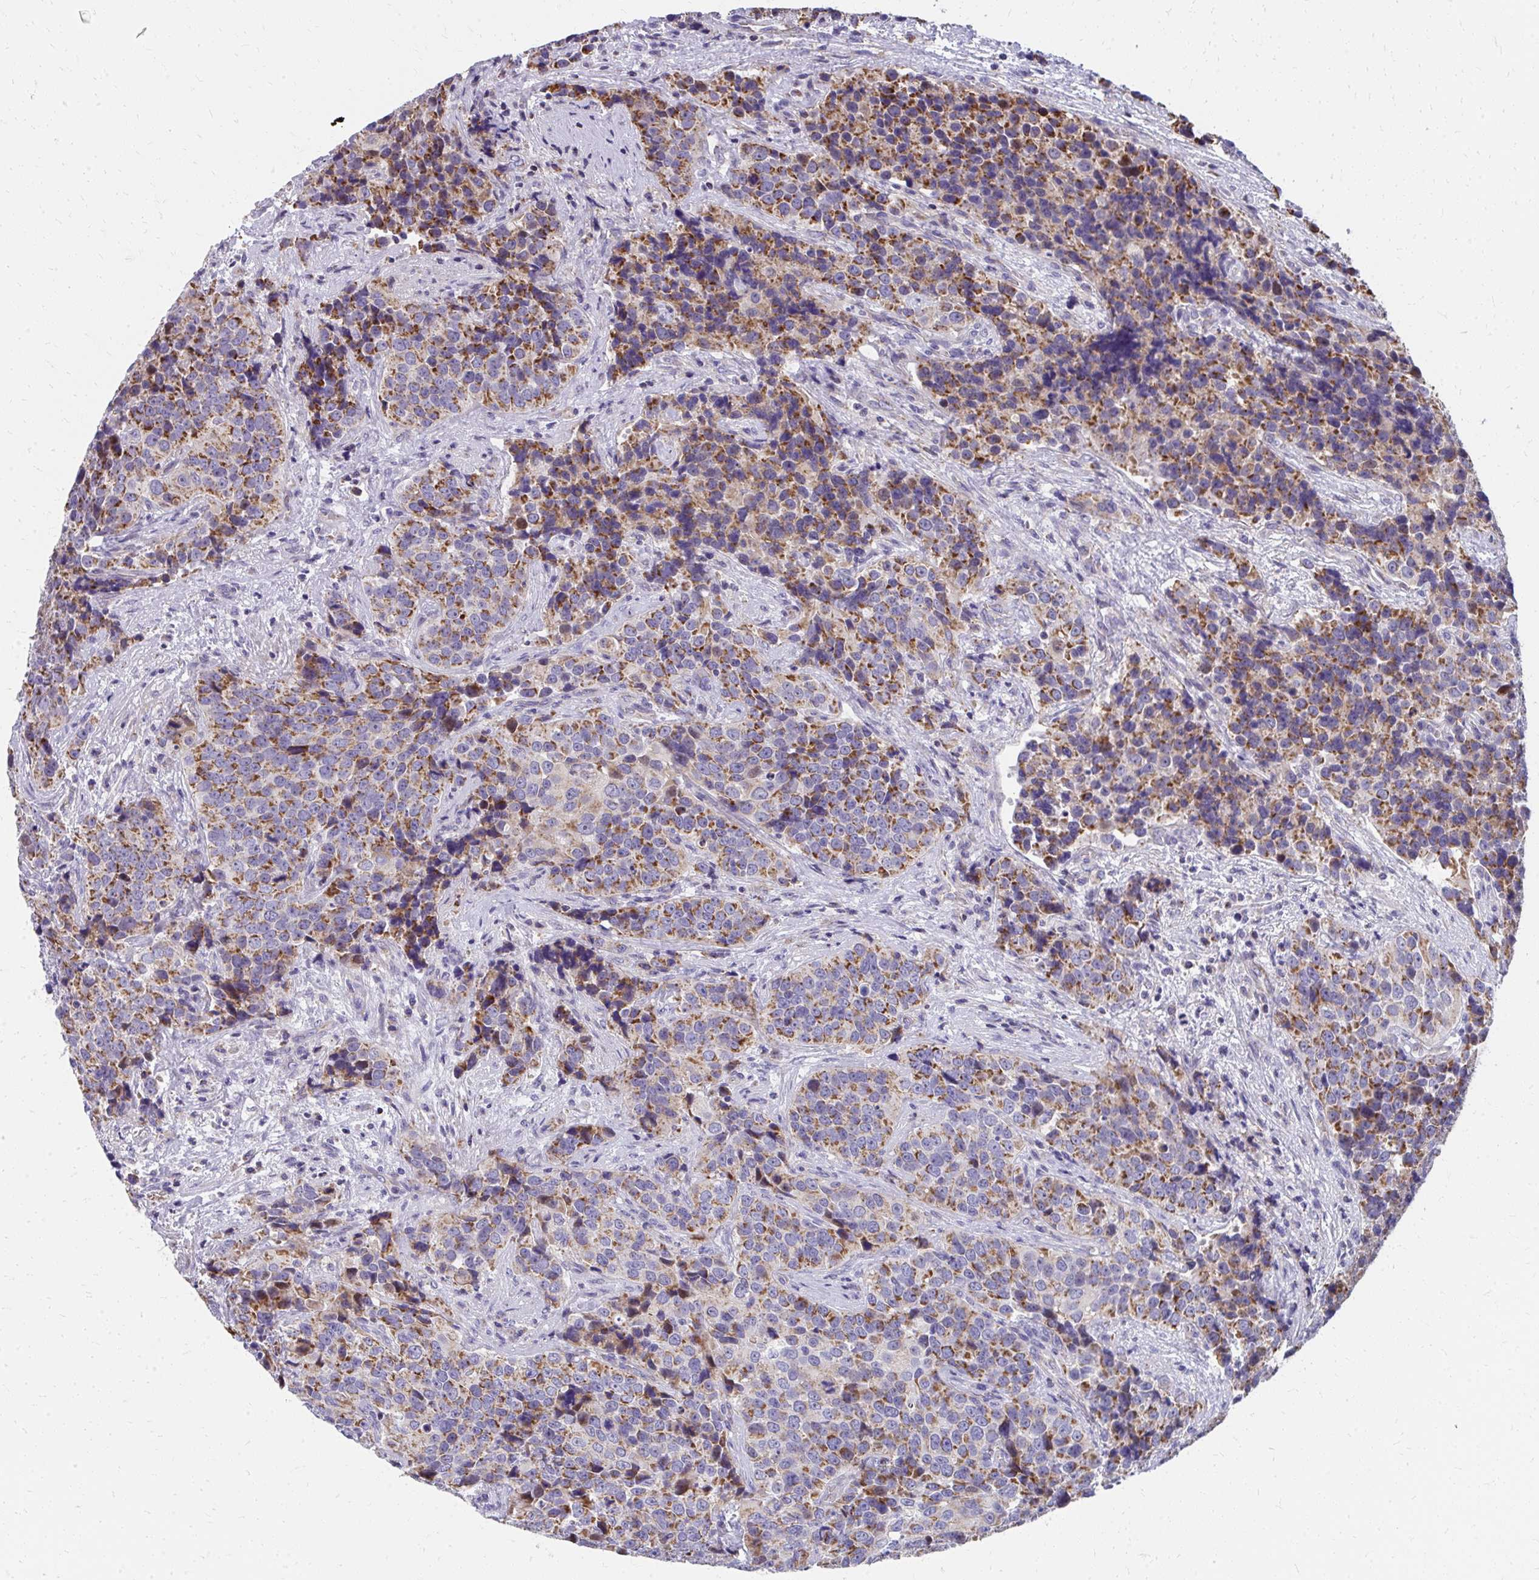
{"staining": {"intensity": "moderate", "quantity": ">75%", "location": "cytoplasmic/membranous"}, "tissue": "urothelial cancer", "cell_type": "Tumor cells", "image_type": "cancer", "snomed": [{"axis": "morphology", "description": "Urothelial carcinoma, NOS"}, {"axis": "topography", "description": "Urinary bladder"}], "caption": "Urothelial cancer tissue reveals moderate cytoplasmic/membranous expression in approximately >75% of tumor cells, visualized by immunohistochemistry.", "gene": "IL37", "patient": {"sex": "male", "age": 52}}